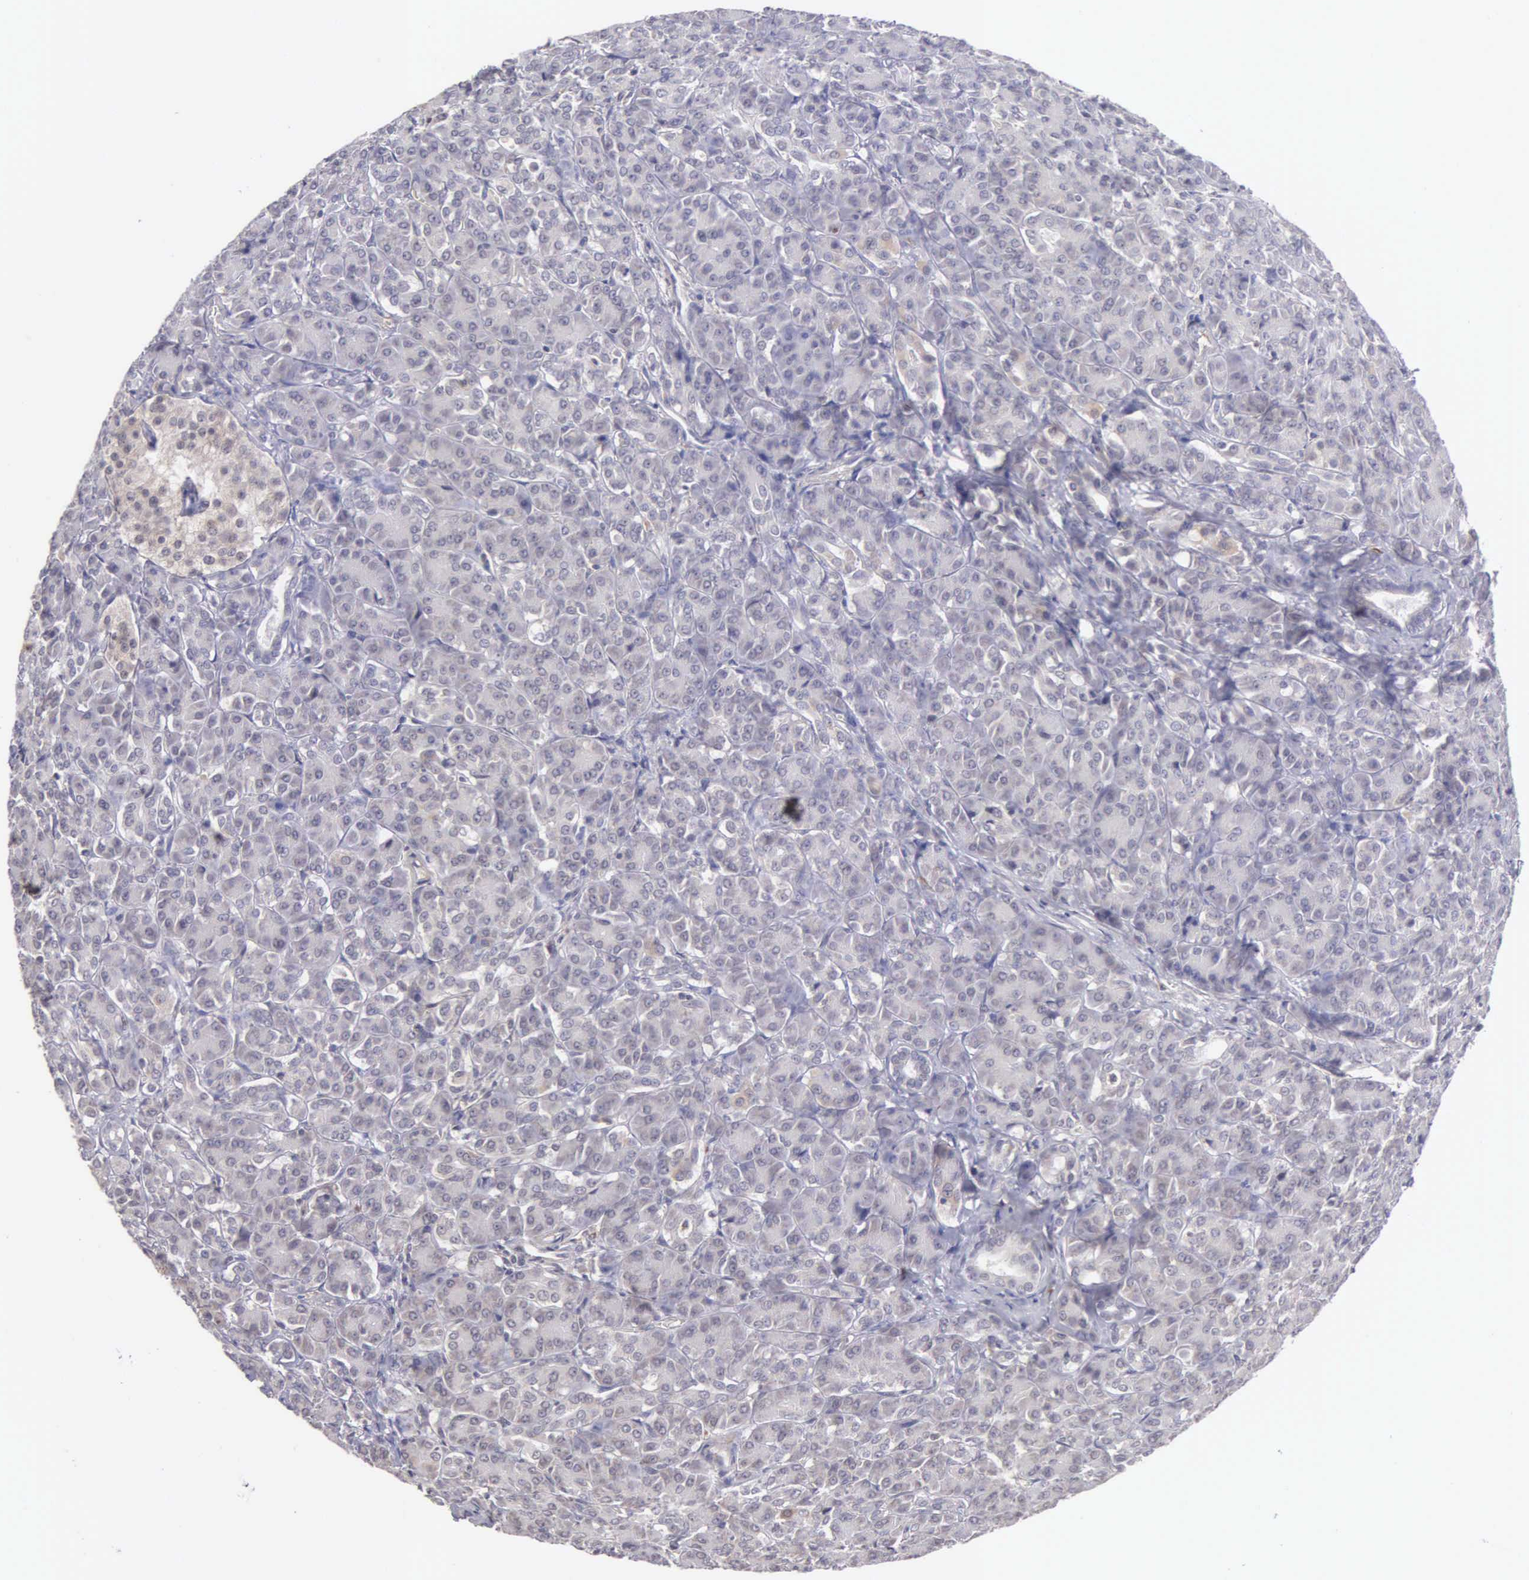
{"staining": {"intensity": "negative", "quantity": "none", "location": "none"}, "tissue": "pancreas", "cell_type": "Exocrine glandular cells", "image_type": "normal", "snomed": [{"axis": "morphology", "description": "Normal tissue, NOS"}, {"axis": "topography", "description": "Lymph node"}, {"axis": "topography", "description": "Pancreas"}], "caption": "DAB immunohistochemical staining of unremarkable pancreas demonstrates no significant expression in exocrine glandular cells. (Stains: DAB (3,3'-diaminobenzidine) immunohistochemistry (IHC) with hematoxylin counter stain, Microscopy: brightfield microscopy at high magnification).", "gene": "BRD1", "patient": {"sex": "male", "age": 59}}